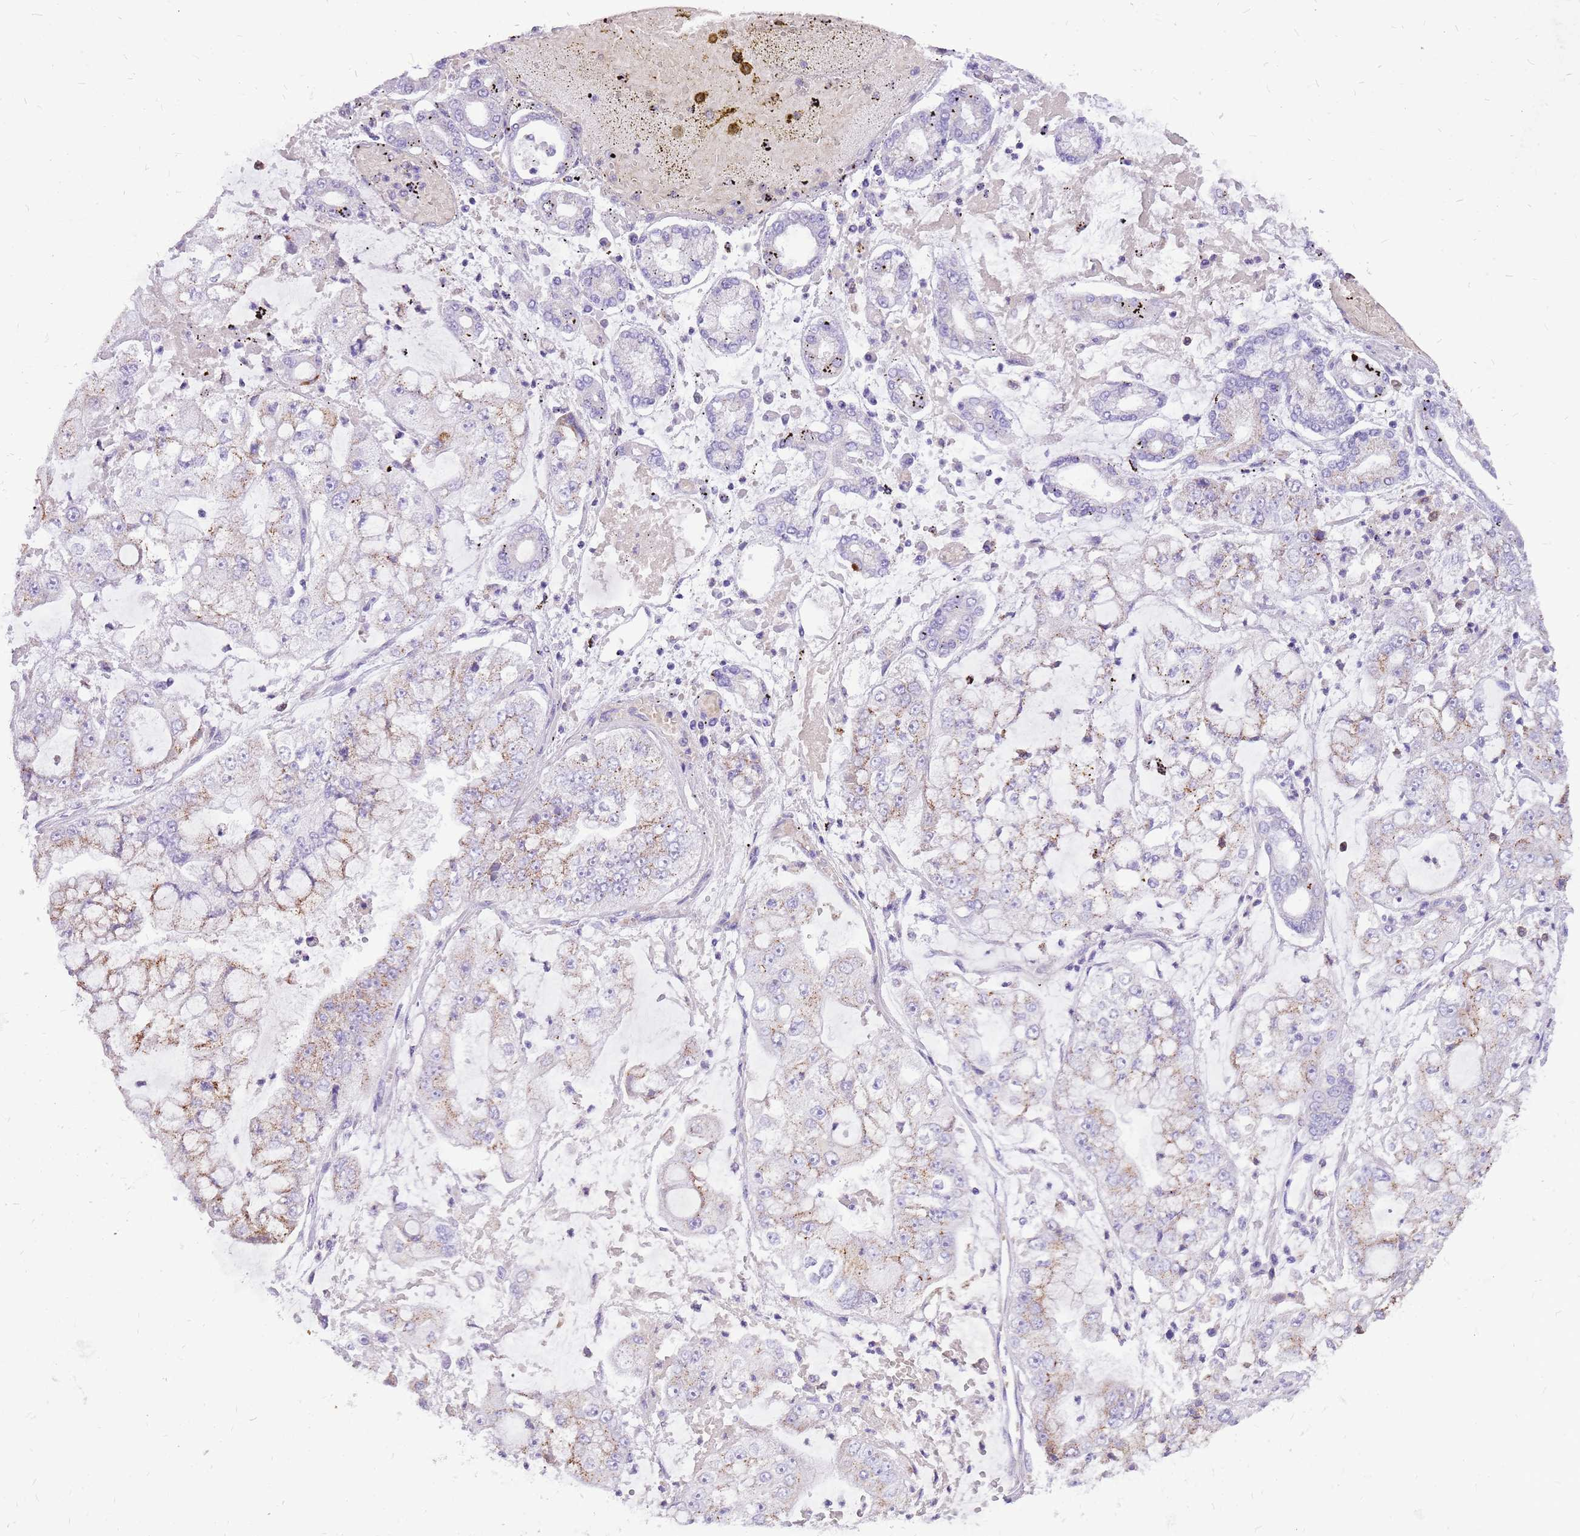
{"staining": {"intensity": "weak", "quantity": "<25%", "location": "cytoplasmic/membranous"}, "tissue": "stomach cancer", "cell_type": "Tumor cells", "image_type": "cancer", "snomed": [{"axis": "morphology", "description": "Adenocarcinoma, NOS"}, {"axis": "topography", "description": "Stomach"}], "caption": "The IHC histopathology image has no significant expression in tumor cells of adenocarcinoma (stomach) tissue.", "gene": "PCNX1", "patient": {"sex": "male", "age": 76}}